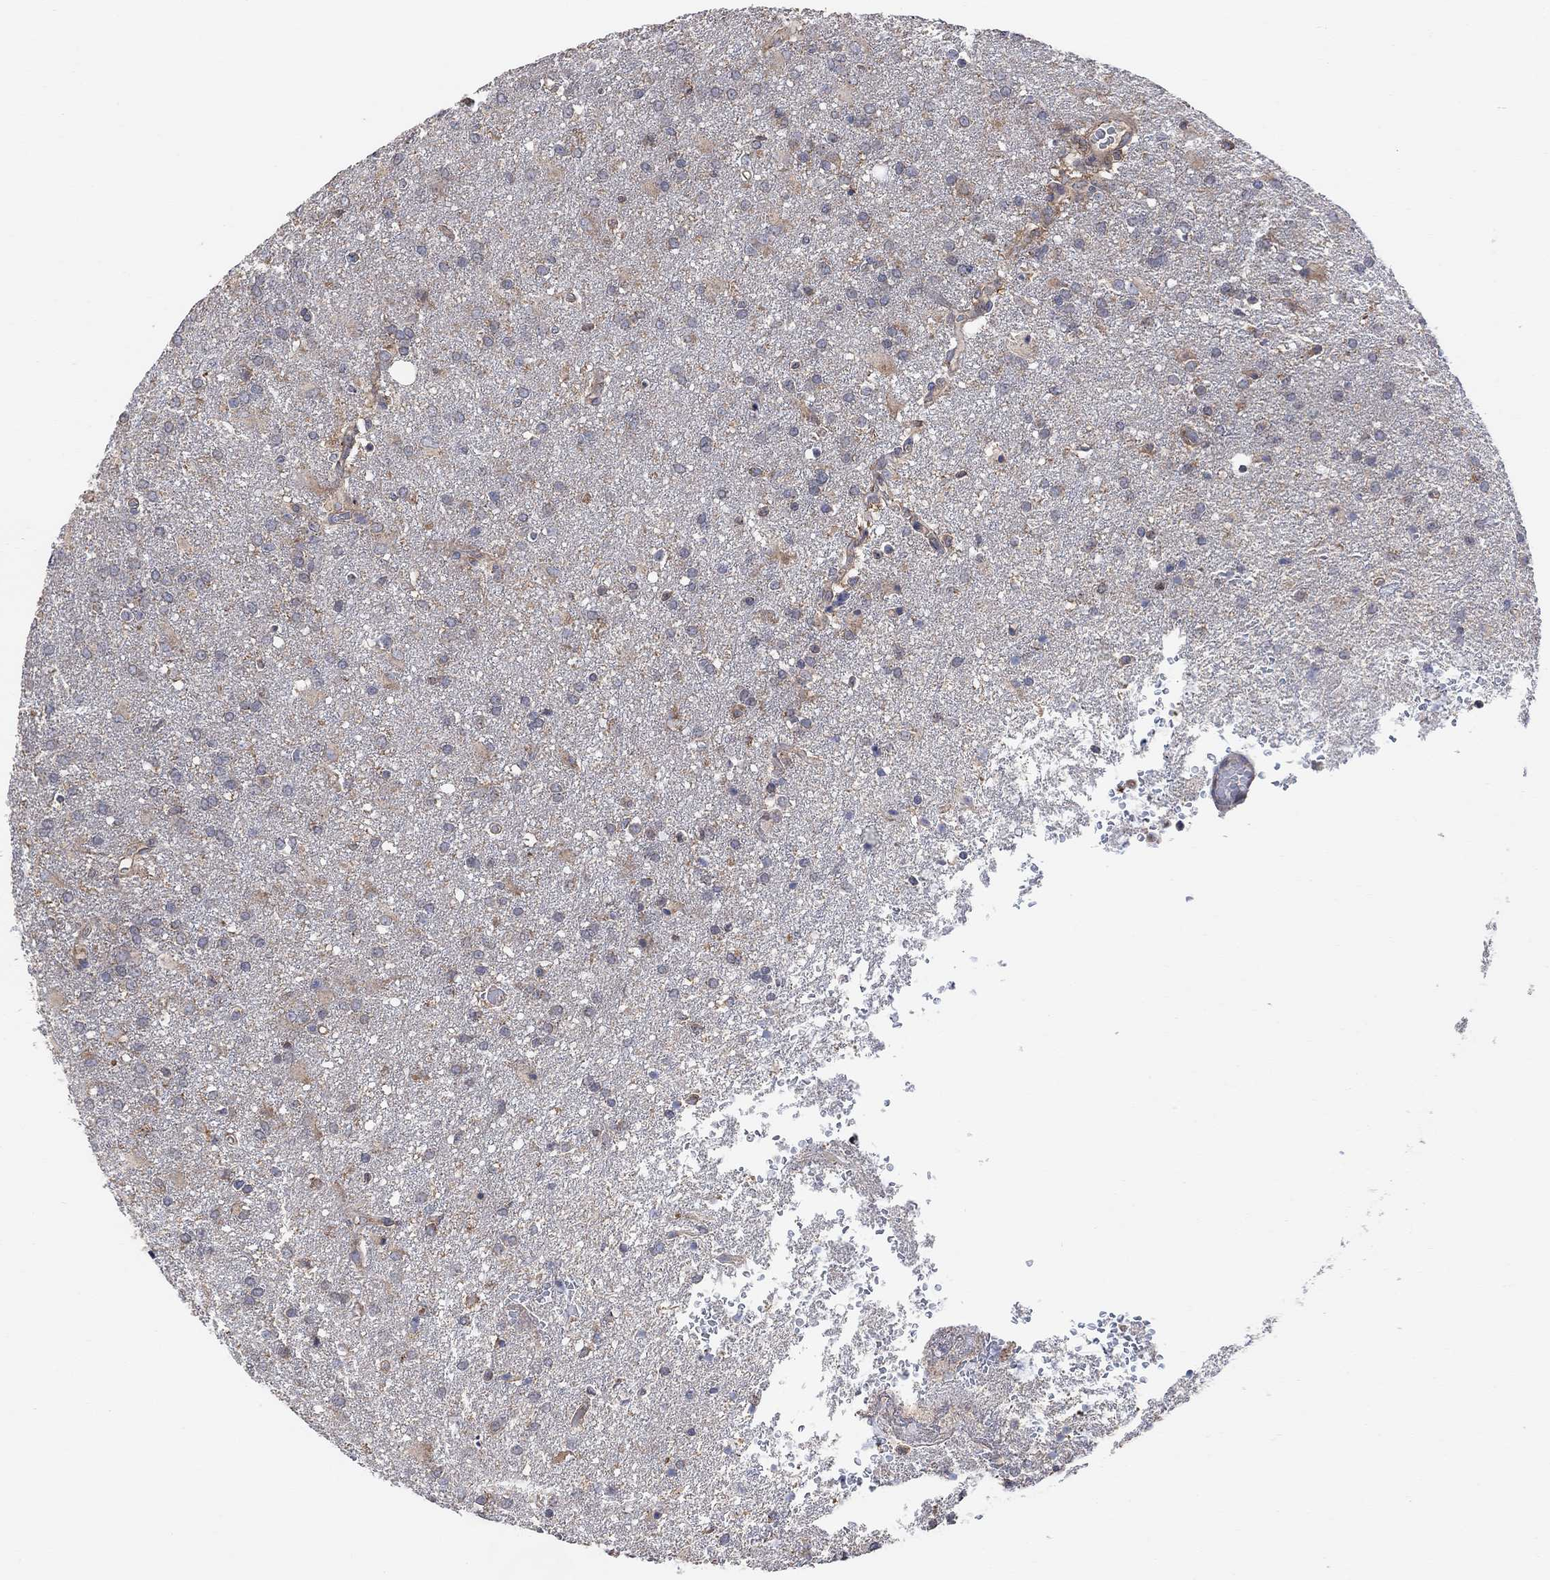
{"staining": {"intensity": "negative", "quantity": "none", "location": "none"}, "tissue": "glioma", "cell_type": "Tumor cells", "image_type": "cancer", "snomed": [{"axis": "morphology", "description": "Glioma, malignant, High grade"}, {"axis": "topography", "description": "Brain"}], "caption": "This is an immunohistochemistry image of malignant glioma (high-grade). There is no positivity in tumor cells.", "gene": "BLOC1S3", "patient": {"sex": "male", "age": 68}}